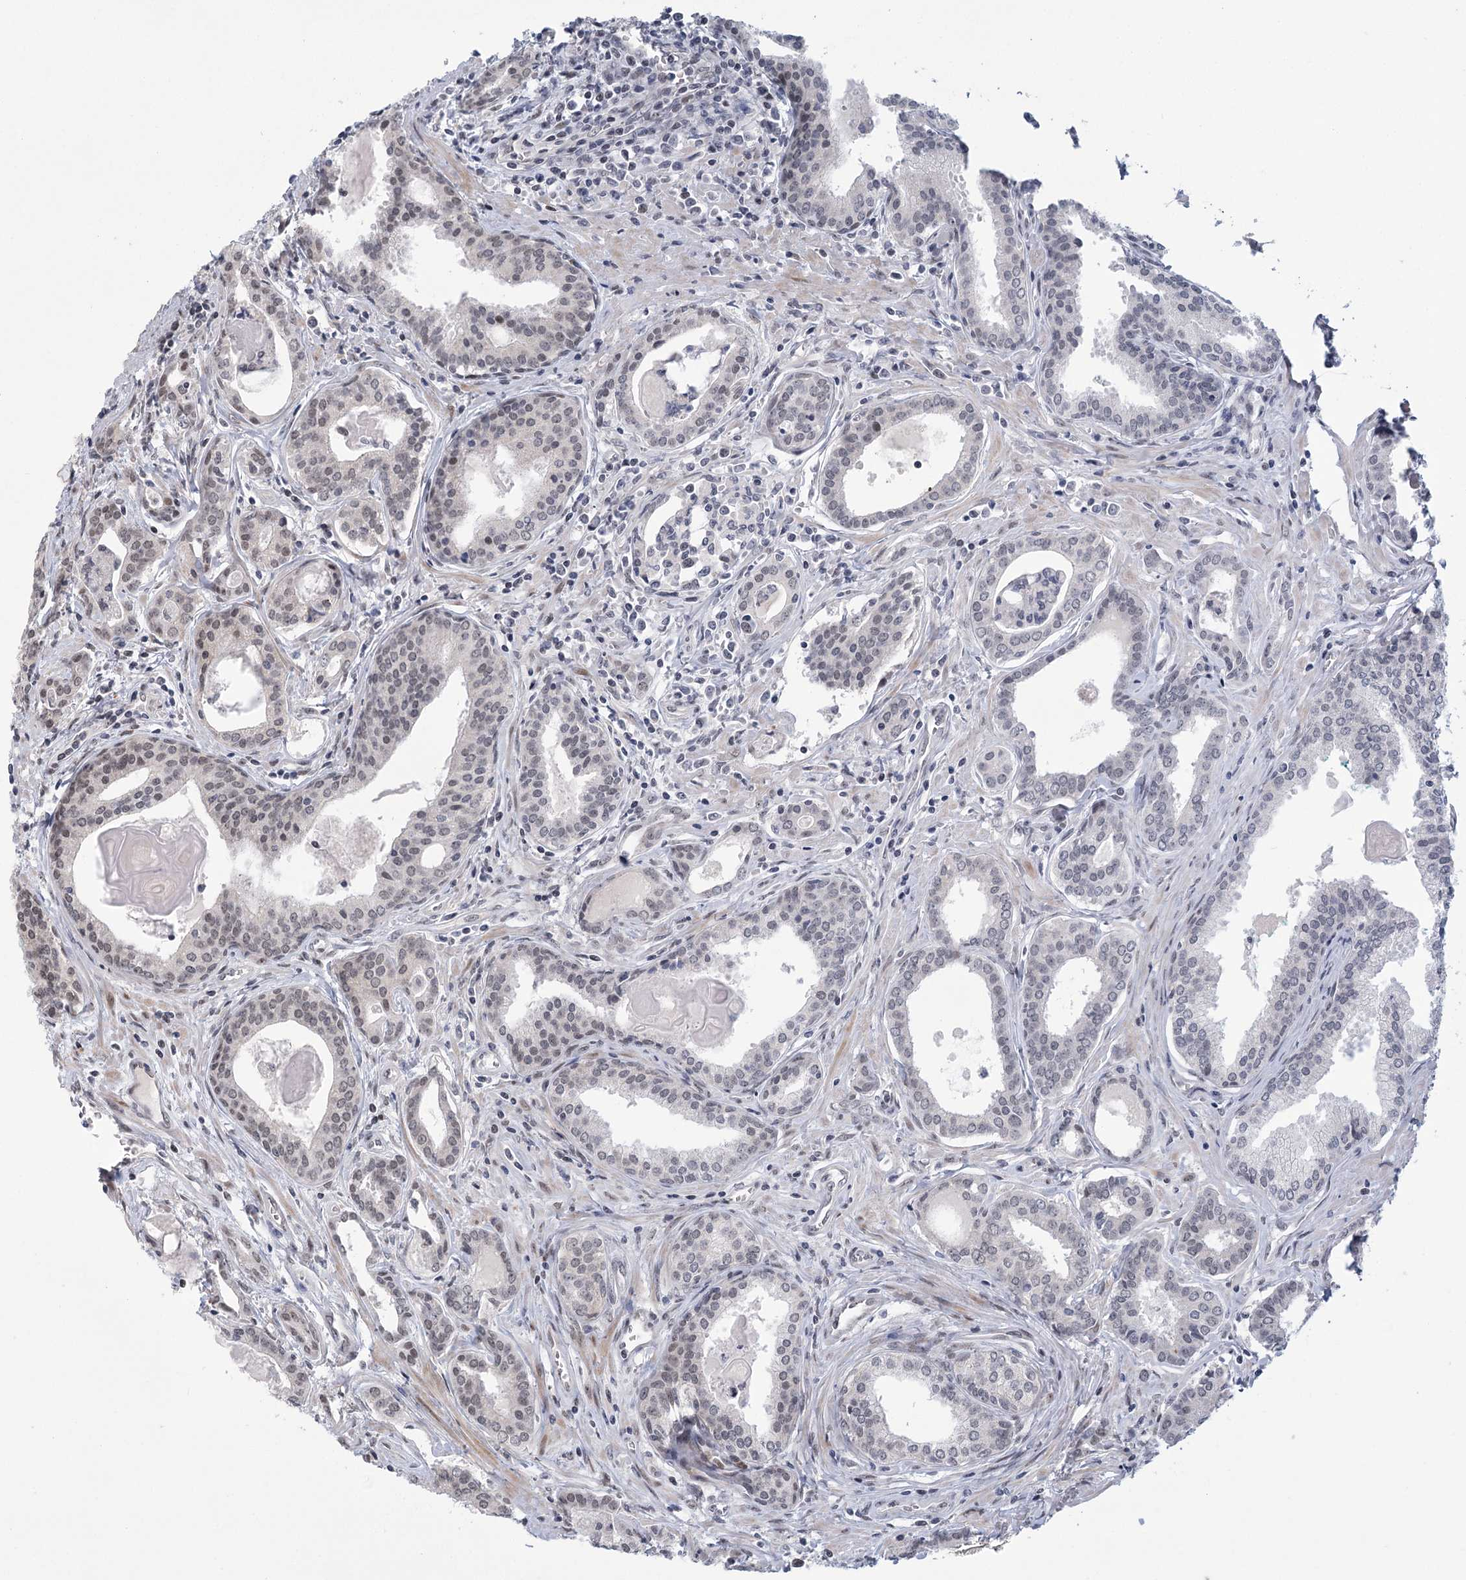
{"staining": {"intensity": "negative", "quantity": "none", "location": "none"}, "tissue": "prostate cancer", "cell_type": "Tumor cells", "image_type": "cancer", "snomed": [{"axis": "morphology", "description": "Adenocarcinoma, High grade"}, {"axis": "topography", "description": "Prostate"}], "caption": "A high-resolution image shows IHC staining of prostate cancer (high-grade adenocarcinoma), which demonstrates no significant positivity in tumor cells.", "gene": "CIB4", "patient": {"sex": "male", "age": 68}}